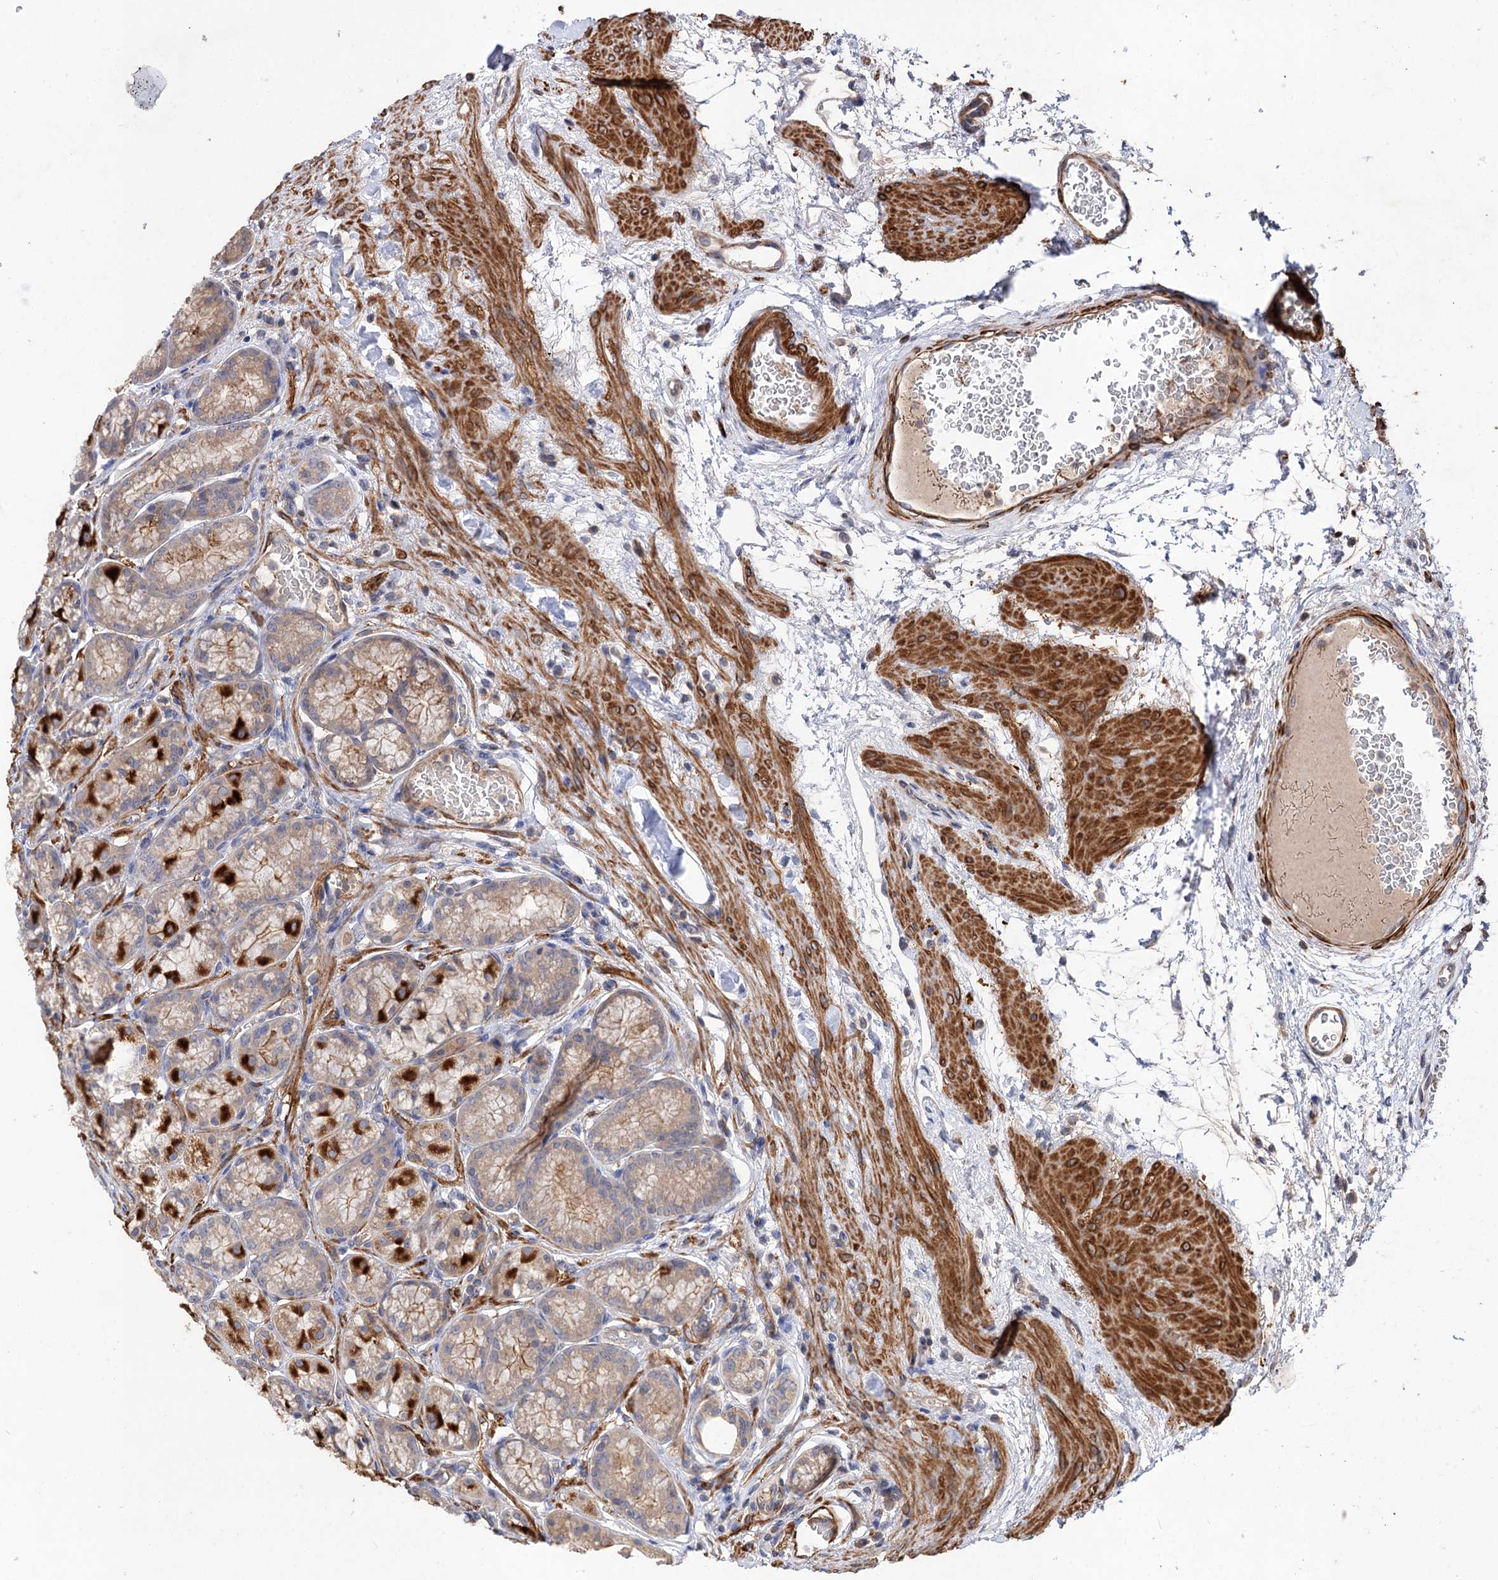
{"staining": {"intensity": "strong", "quantity": "25%-75%", "location": "cytoplasmic/membranous"}, "tissue": "stomach", "cell_type": "Glandular cells", "image_type": "normal", "snomed": [{"axis": "morphology", "description": "Normal tissue, NOS"}, {"axis": "morphology", "description": "Adenocarcinoma, NOS"}, {"axis": "morphology", "description": "Adenocarcinoma, High grade"}, {"axis": "topography", "description": "Stomach, upper"}, {"axis": "topography", "description": "Stomach"}], "caption": "Glandular cells display strong cytoplasmic/membranous staining in approximately 25%-75% of cells in benign stomach.", "gene": "FBXW8", "patient": {"sex": "female", "age": 65}}